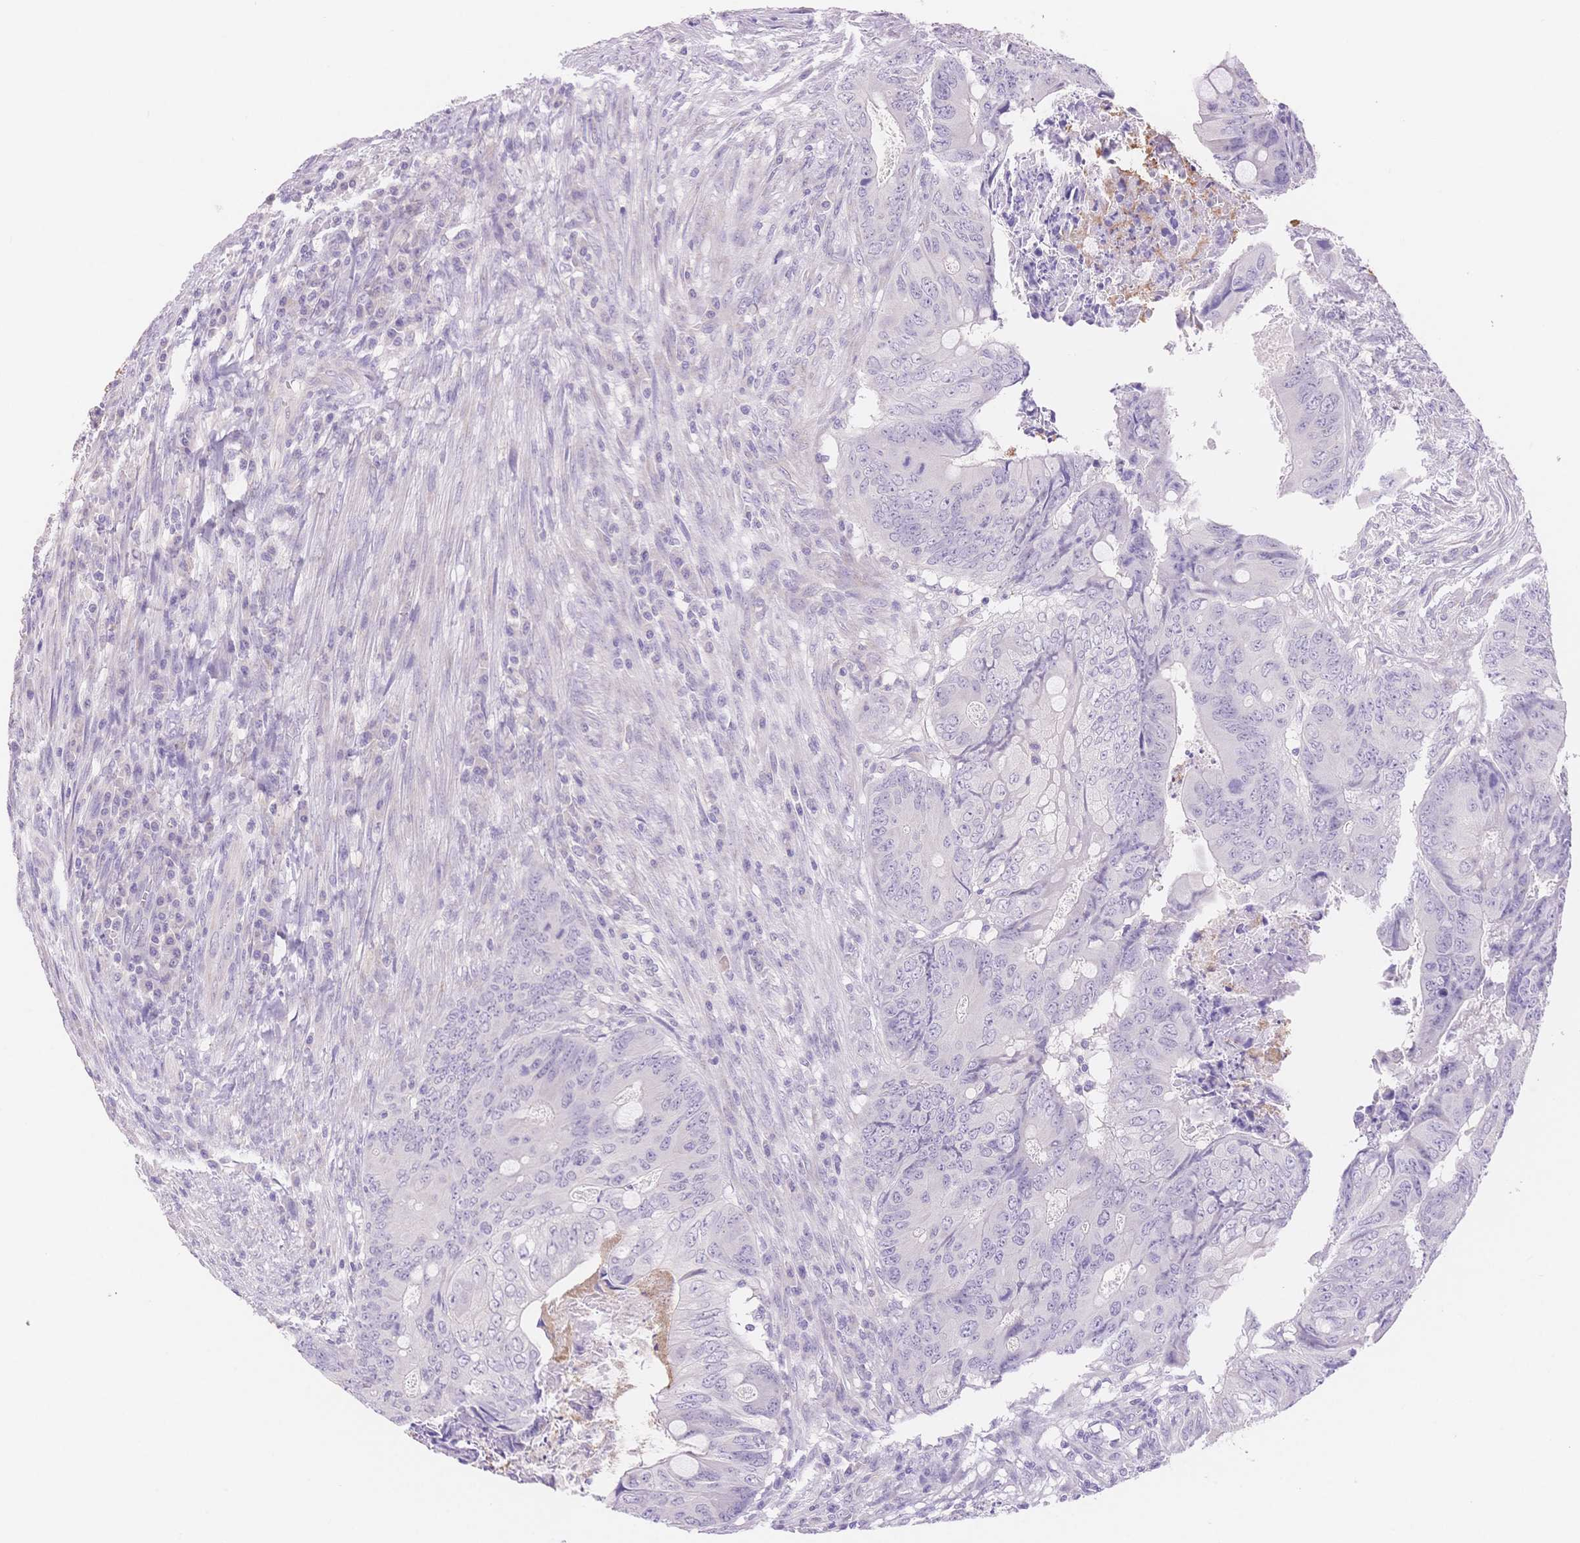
{"staining": {"intensity": "negative", "quantity": "none", "location": "none"}, "tissue": "colorectal cancer", "cell_type": "Tumor cells", "image_type": "cancer", "snomed": [{"axis": "morphology", "description": "Adenocarcinoma, NOS"}, {"axis": "topography", "description": "Colon"}], "caption": "Tumor cells are negative for brown protein staining in adenocarcinoma (colorectal). (Immunohistochemistry, brightfield microscopy, high magnification).", "gene": "MYOM1", "patient": {"sex": "female", "age": 74}}